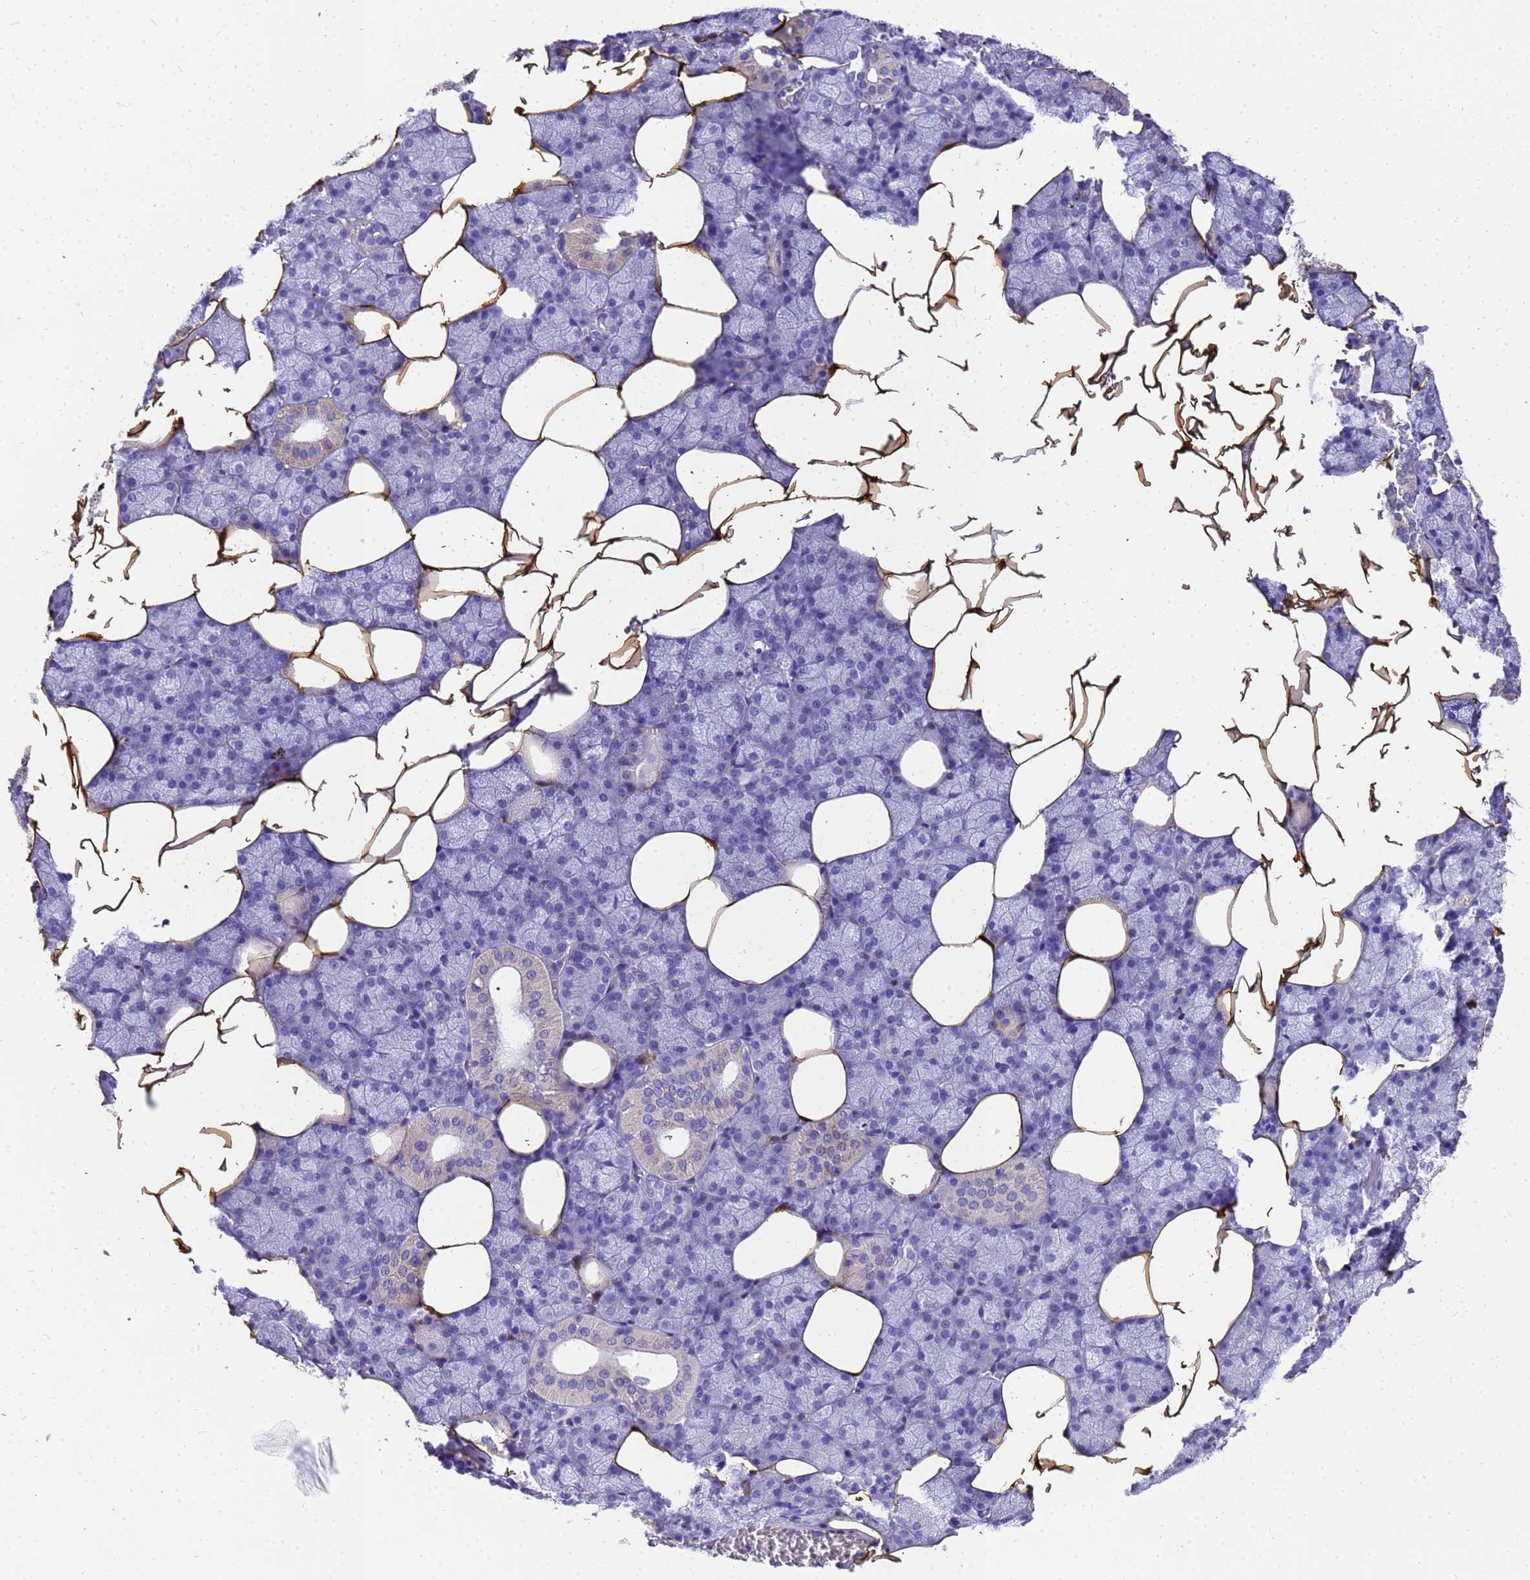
{"staining": {"intensity": "negative", "quantity": "none", "location": "none"}, "tissue": "salivary gland", "cell_type": "Glandular cells", "image_type": "normal", "snomed": [{"axis": "morphology", "description": "Normal tissue, NOS"}, {"axis": "topography", "description": "Salivary gland"}], "caption": "Immunohistochemical staining of normal human salivary gland shows no significant staining in glandular cells. (Stains: DAB immunohistochemistry with hematoxylin counter stain, Microscopy: brightfield microscopy at high magnification).", "gene": "HSPB6", "patient": {"sex": "male", "age": 62}}